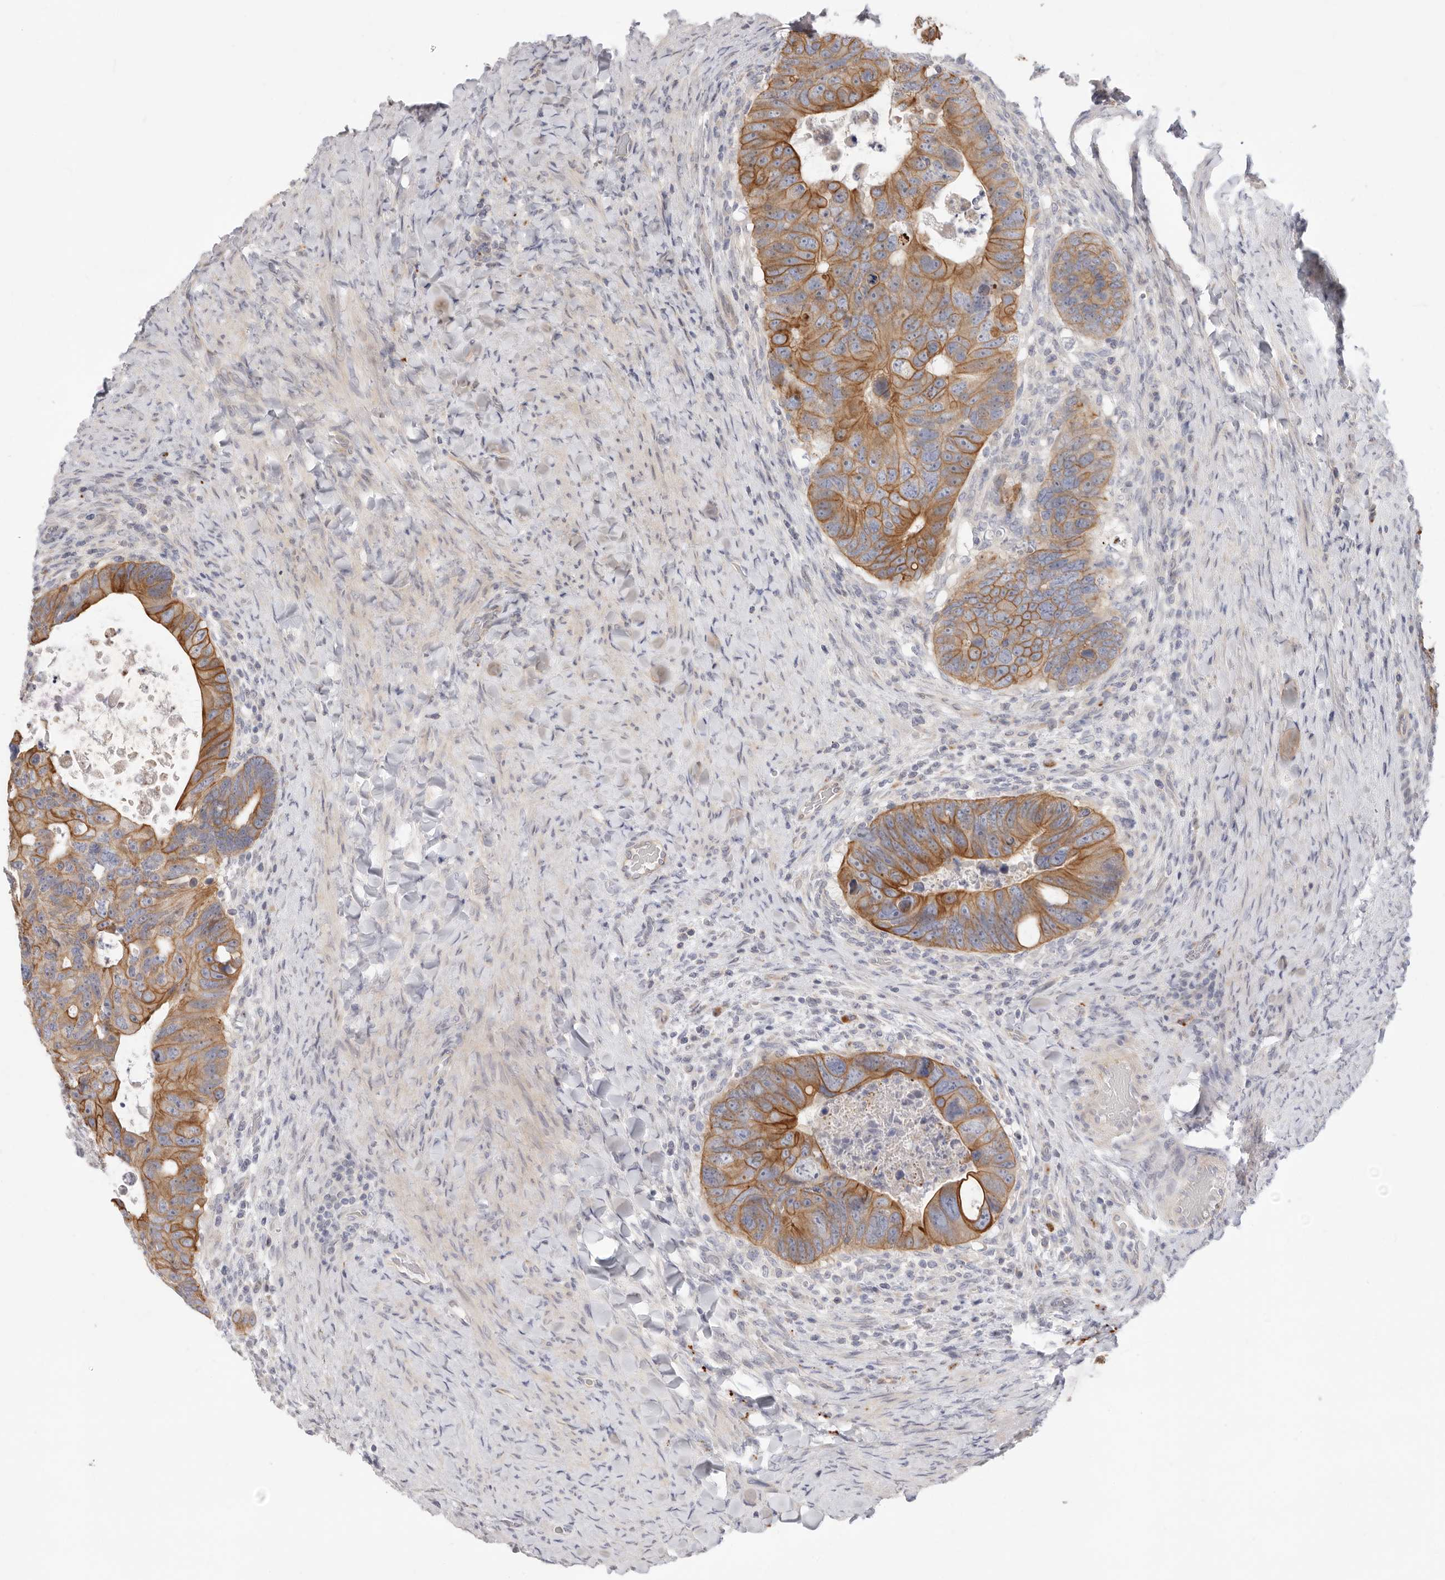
{"staining": {"intensity": "moderate", "quantity": ">75%", "location": "cytoplasmic/membranous"}, "tissue": "colorectal cancer", "cell_type": "Tumor cells", "image_type": "cancer", "snomed": [{"axis": "morphology", "description": "Adenocarcinoma, NOS"}, {"axis": "topography", "description": "Rectum"}], "caption": "The image shows staining of colorectal adenocarcinoma, revealing moderate cytoplasmic/membranous protein expression (brown color) within tumor cells. The staining was performed using DAB to visualize the protein expression in brown, while the nuclei were stained in blue with hematoxylin (Magnification: 20x).", "gene": "USH1C", "patient": {"sex": "male", "age": 59}}